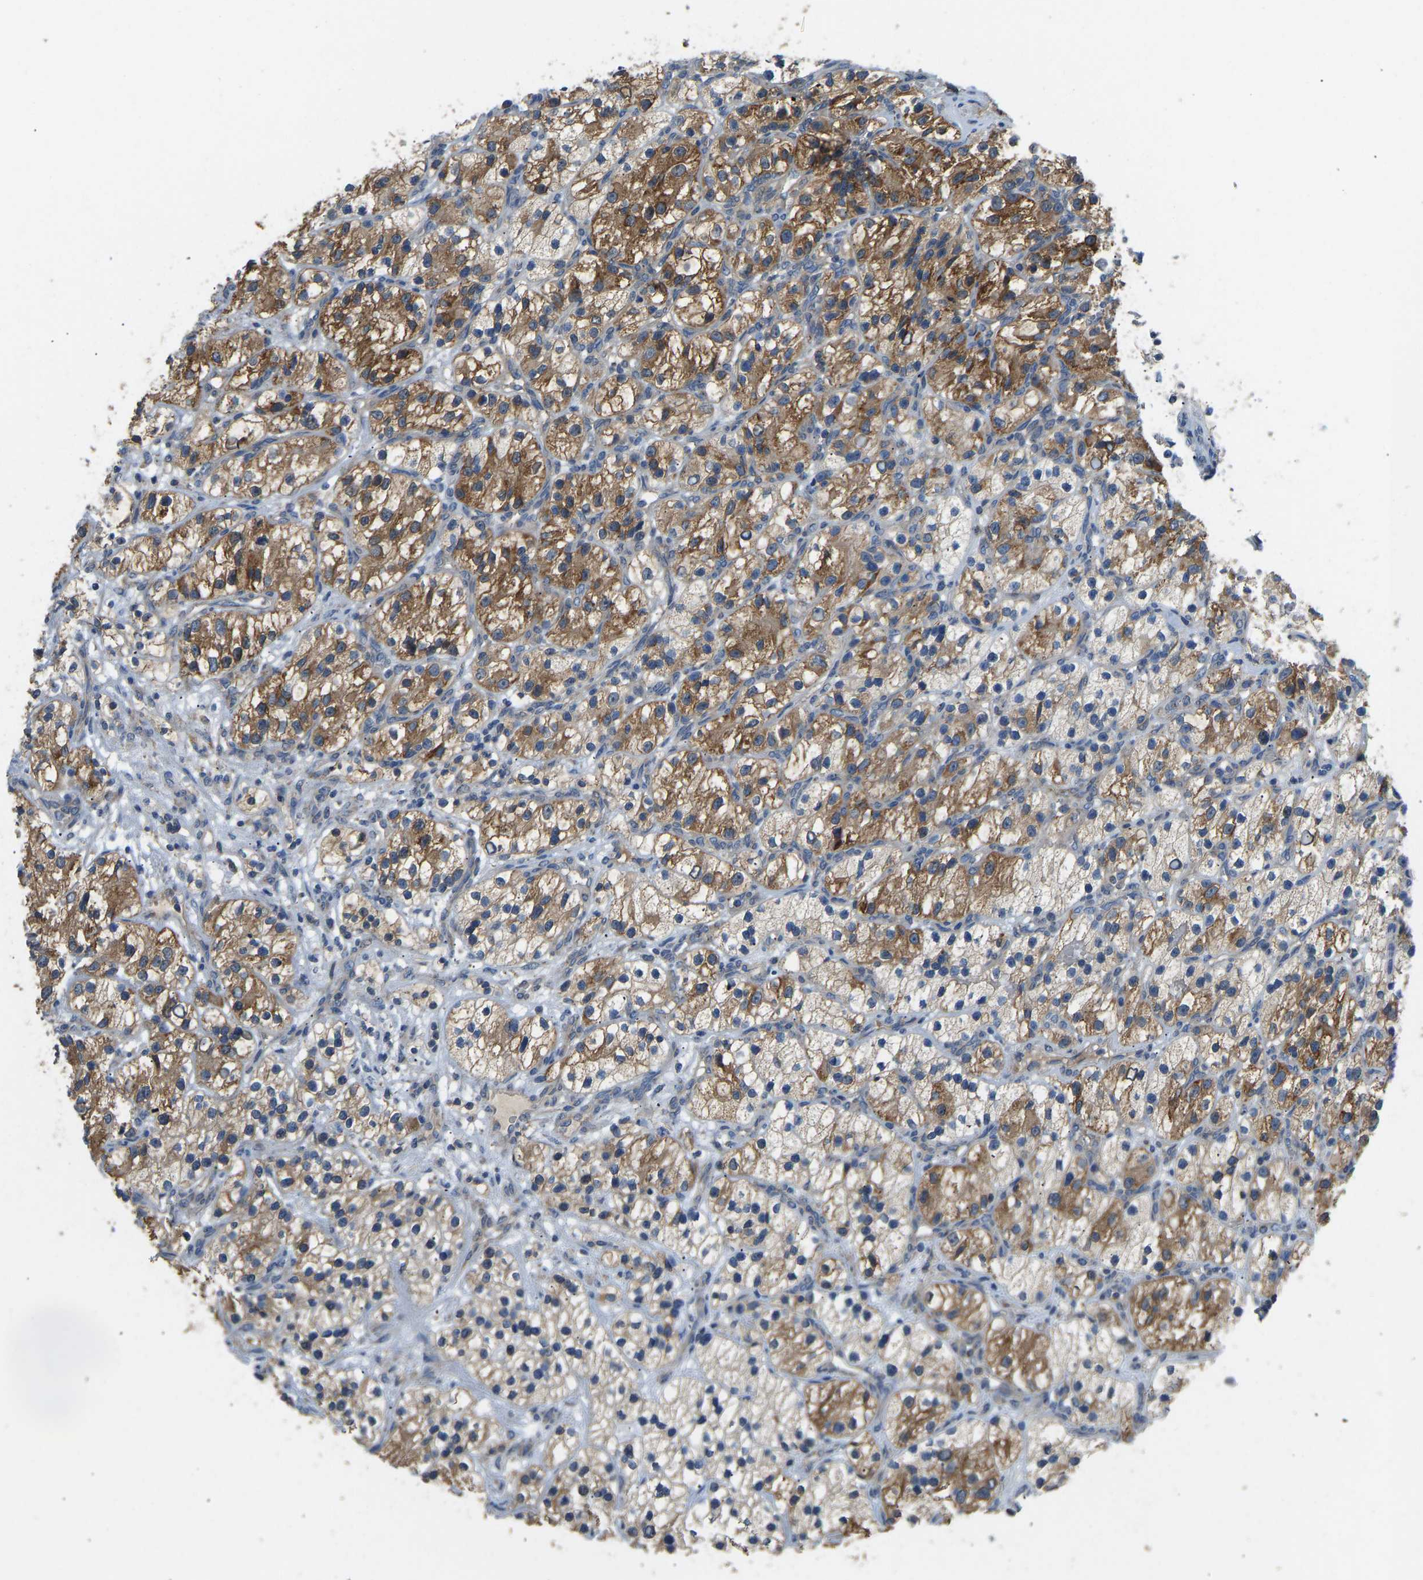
{"staining": {"intensity": "moderate", "quantity": ">75%", "location": "cytoplasmic/membranous"}, "tissue": "renal cancer", "cell_type": "Tumor cells", "image_type": "cancer", "snomed": [{"axis": "morphology", "description": "Adenocarcinoma, NOS"}, {"axis": "topography", "description": "Kidney"}], "caption": "Moderate cytoplasmic/membranous expression is appreciated in approximately >75% of tumor cells in renal cancer (adenocarcinoma).", "gene": "RBP1", "patient": {"sex": "female", "age": 57}}